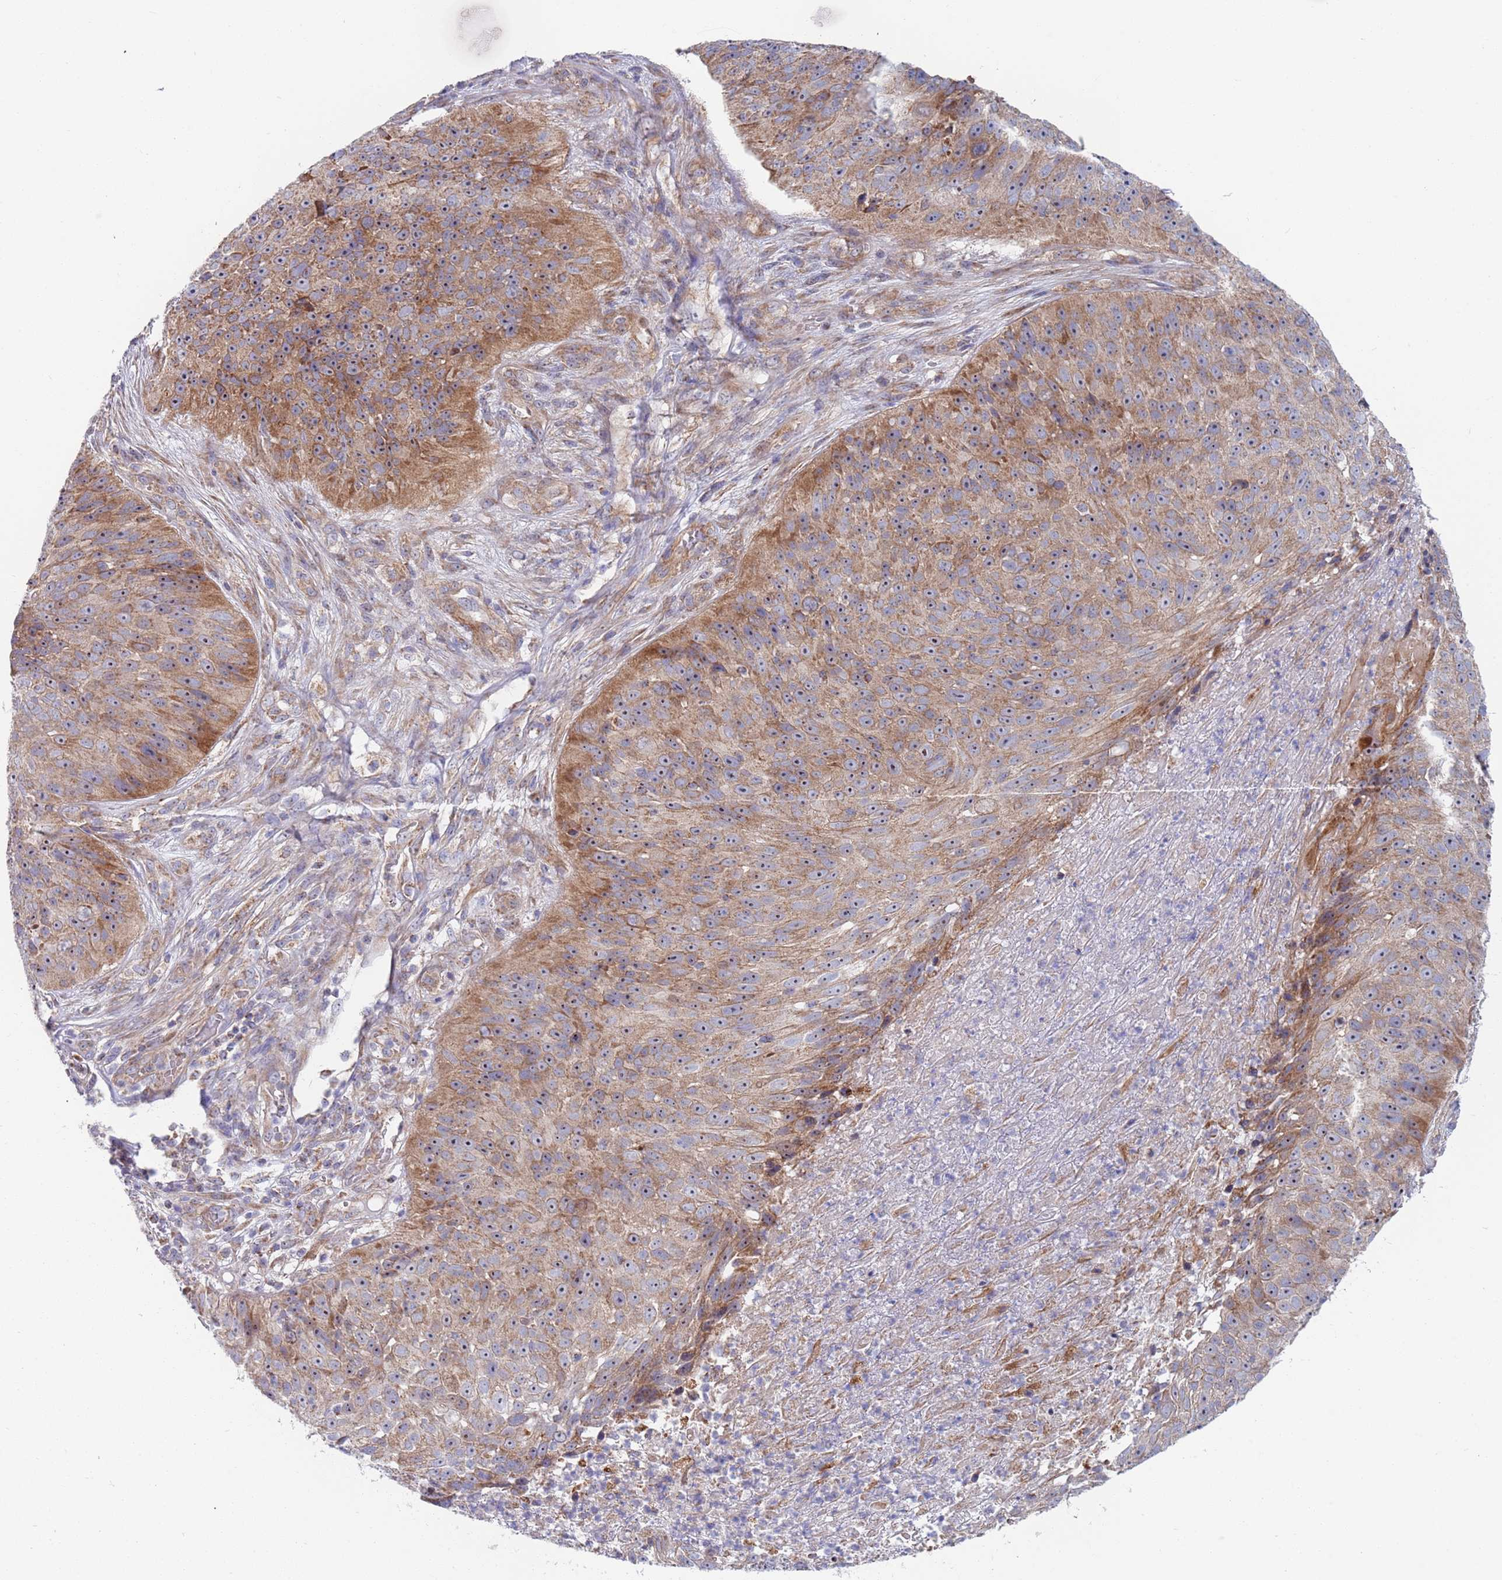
{"staining": {"intensity": "moderate", "quantity": ">75%", "location": "cytoplasmic/membranous"}, "tissue": "skin cancer", "cell_type": "Tumor cells", "image_type": "cancer", "snomed": [{"axis": "morphology", "description": "Squamous cell carcinoma, NOS"}, {"axis": "topography", "description": "Skin"}], "caption": "Human skin cancer stained for a protein (brown) demonstrates moderate cytoplasmic/membranous positive positivity in about >75% of tumor cells.", "gene": "PWWP3A", "patient": {"sex": "female", "age": 87}}